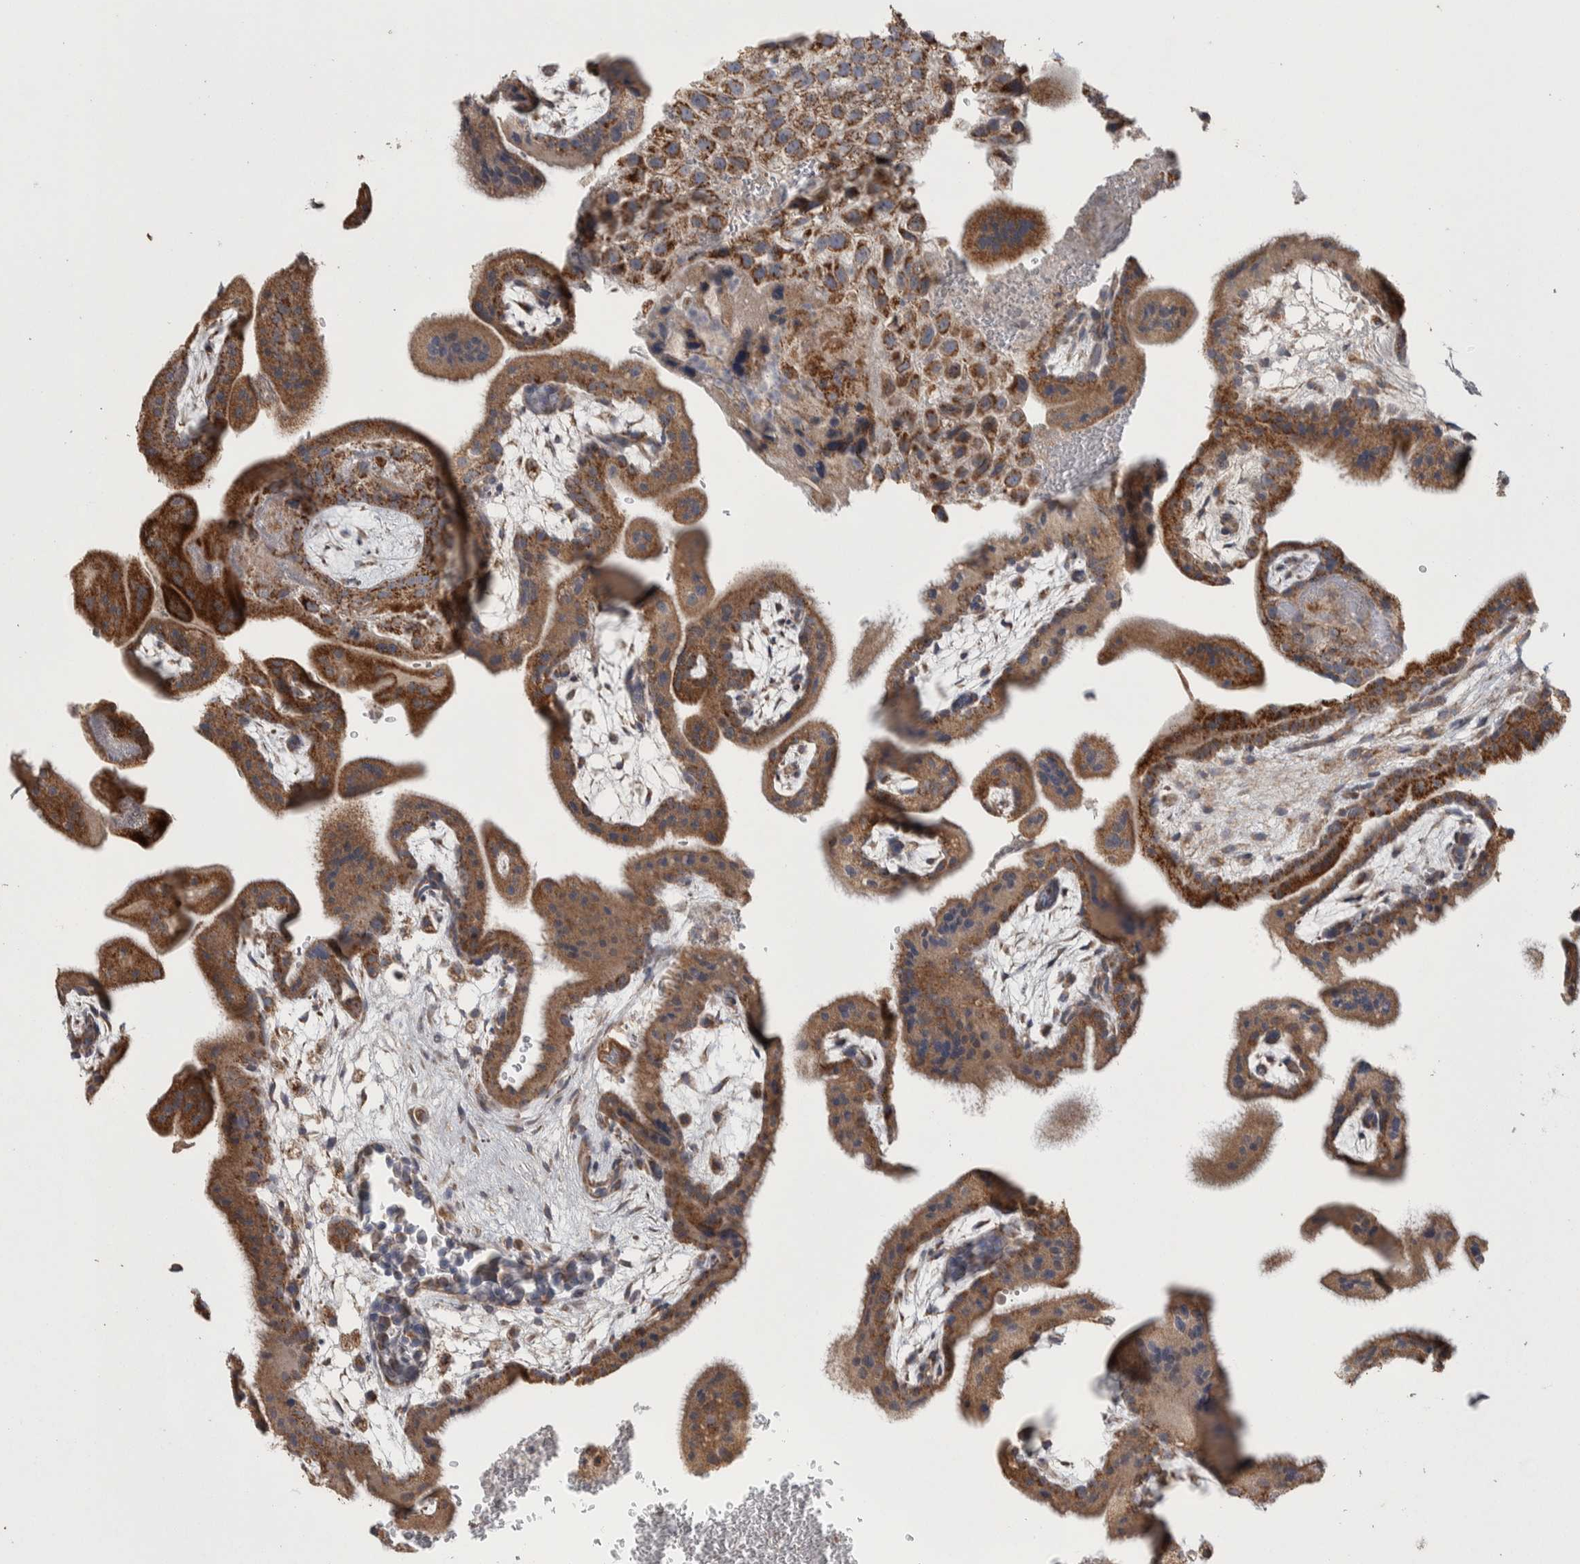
{"staining": {"intensity": "moderate", "quantity": ">75%", "location": "cytoplasmic/membranous"}, "tissue": "placenta", "cell_type": "Trophoblastic cells", "image_type": "normal", "snomed": [{"axis": "morphology", "description": "Normal tissue, NOS"}, {"axis": "topography", "description": "Placenta"}], "caption": "IHC (DAB) staining of unremarkable human placenta reveals moderate cytoplasmic/membranous protein expression in approximately >75% of trophoblastic cells.", "gene": "SCO1", "patient": {"sex": "female", "age": 35}}